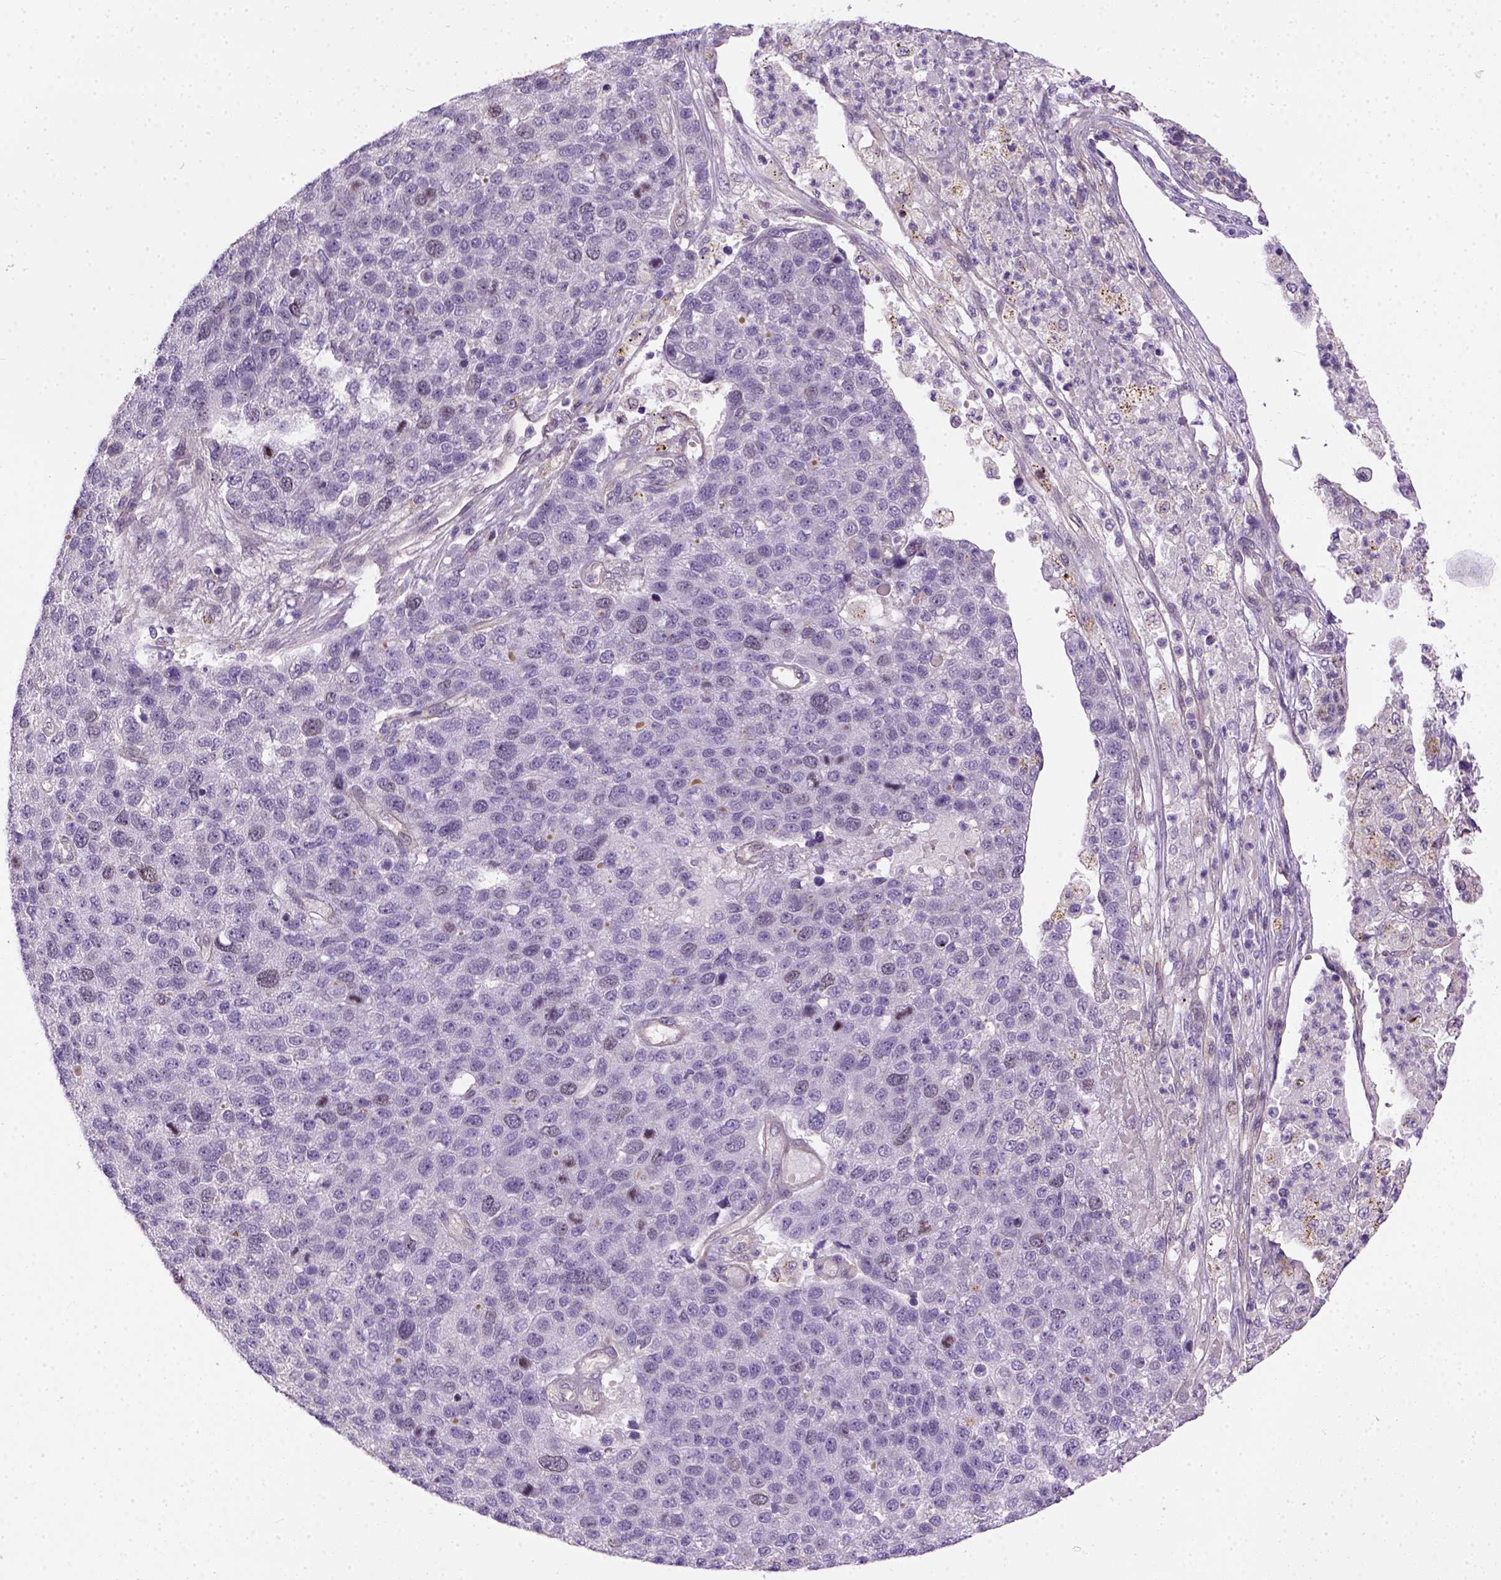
{"staining": {"intensity": "negative", "quantity": "none", "location": "none"}, "tissue": "pancreatic cancer", "cell_type": "Tumor cells", "image_type": "cancer", "snomed": [{"axis": "morphology", "description": "Adenocarcinoma, NOS"}, {"axis": "topography", "description": "Pancreas"}], "caption": "Photomicrograph shows no protein positivity in tumor cells of pancreatic adenocarcinoma tissue.", "gene": "KAZN", "patient": {"sex": "female", "age": 61}}